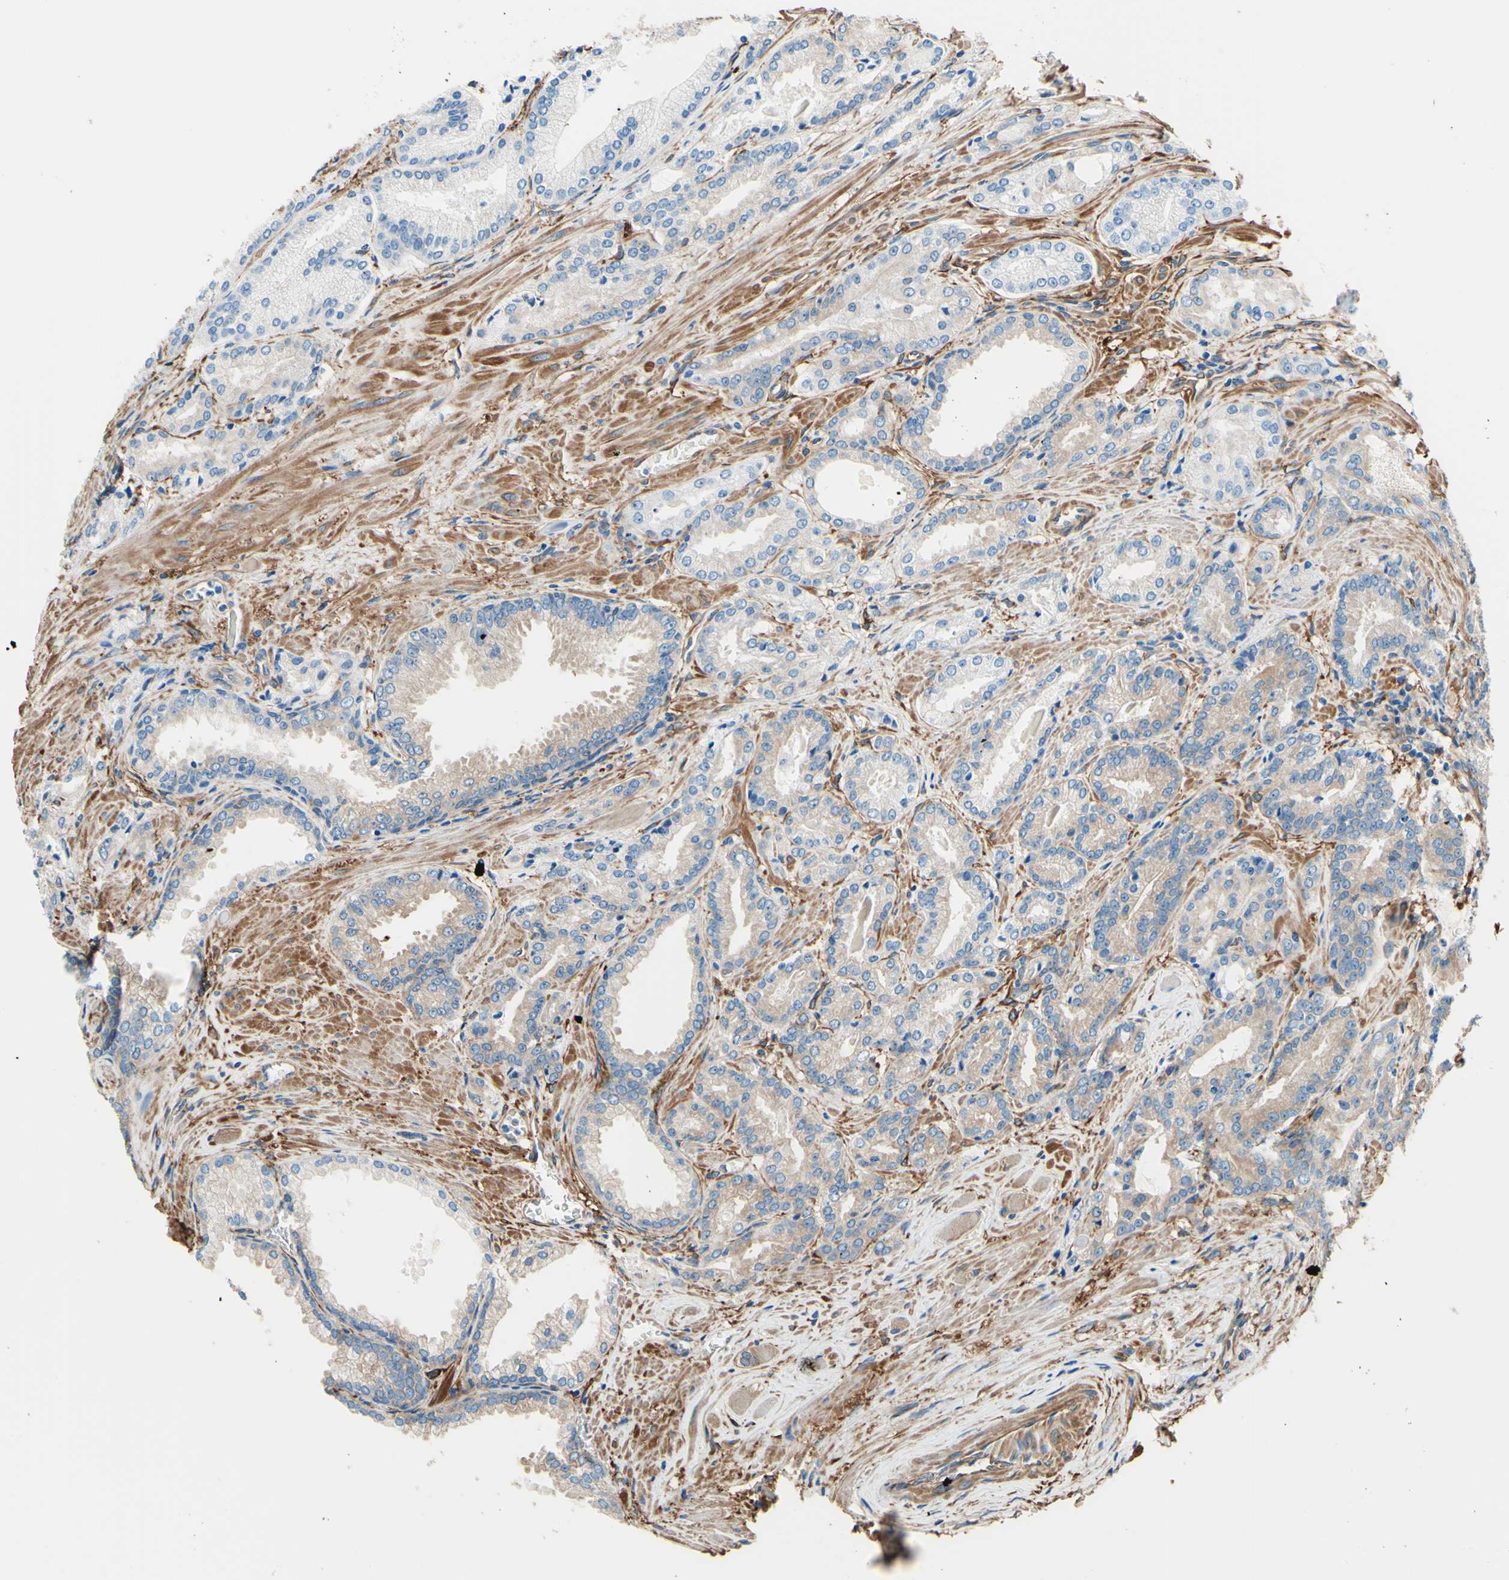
{"staining": {"intensity": "weak", "quantity": "25%-75%", "location": "cytoplasmic/membranous"}, "tissue": "prostate cancer", "cell_type": "Tumor cells", "image_type": "cancer", "snomed": [{"axis": "morphology", "description": "Adenocarcinoma, Low grade"}, {"axis": "topography", "description": "Prostate"}], "caption": "Prostate cancer stained with a protein marker displays weak staining in tumor cells.", "gene": "DPYSL3", "patient": {"sex": "male", "age": 59}}